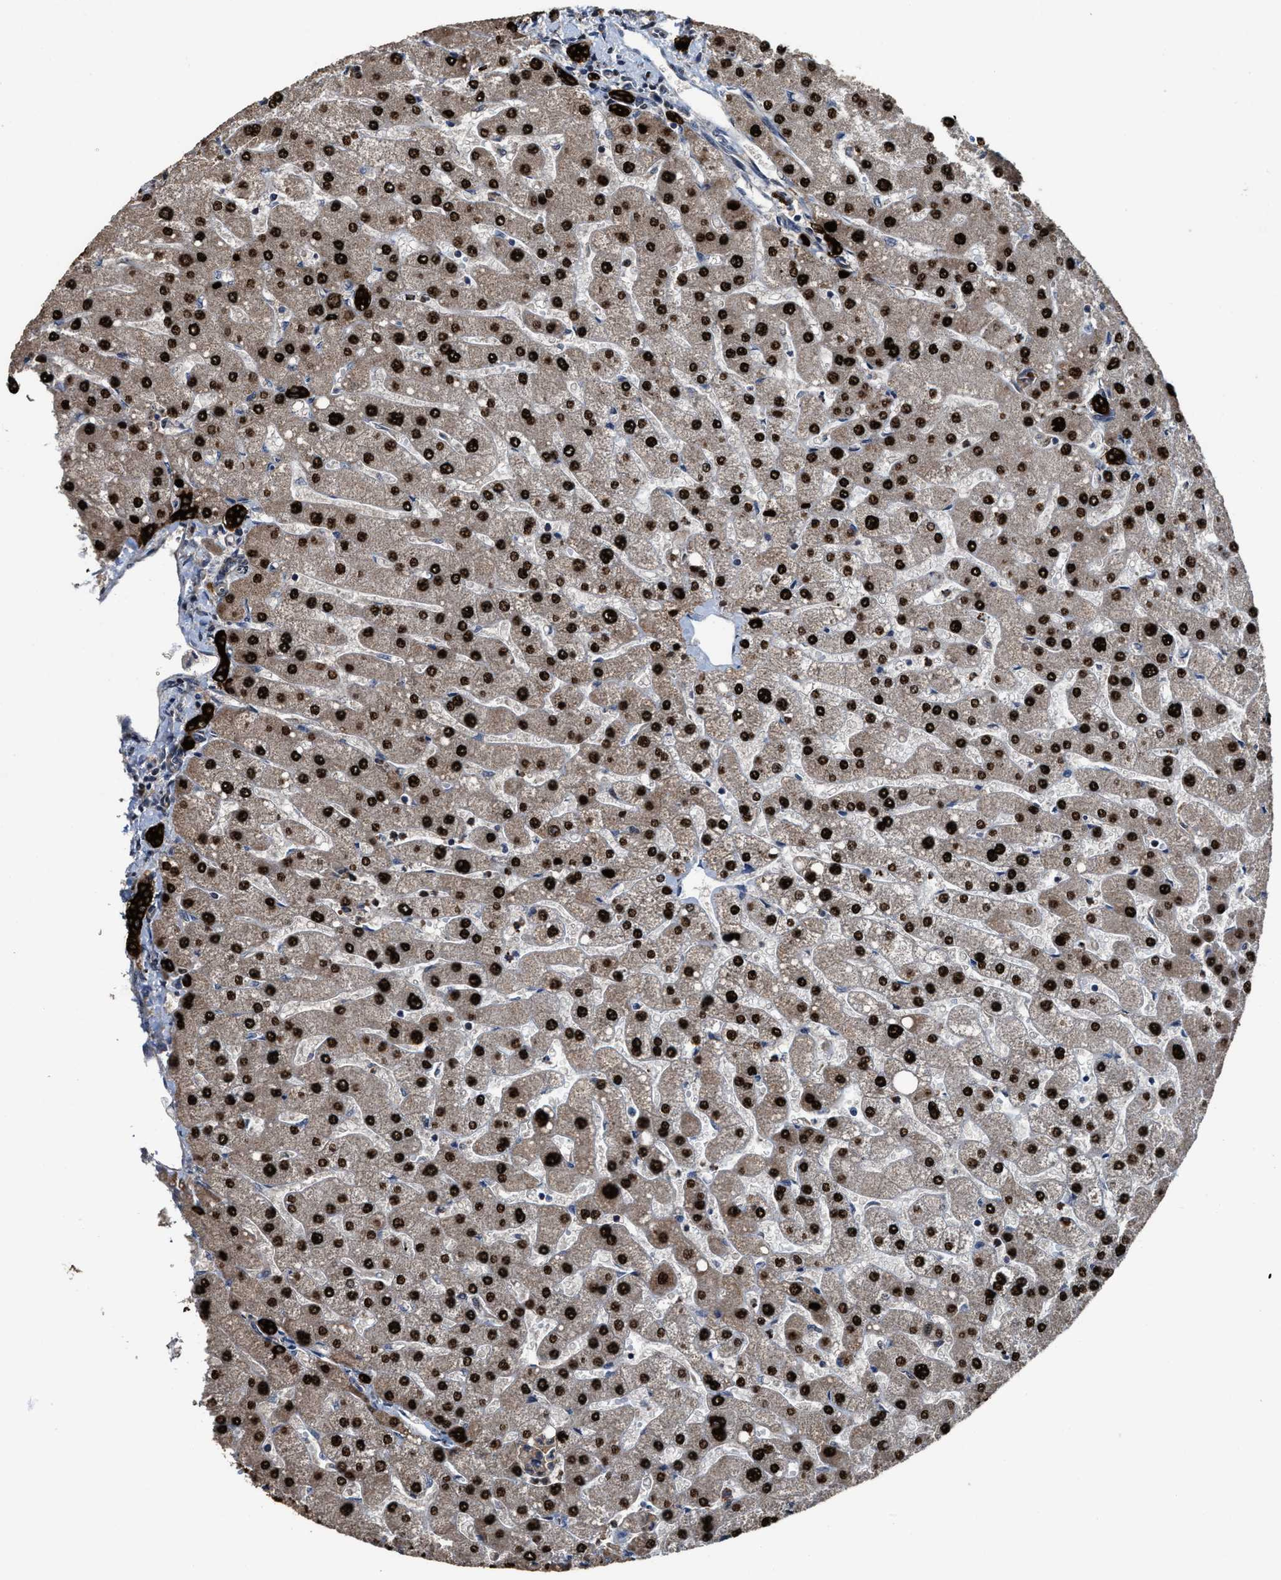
{"staining": {"intensity": "strong", "quantity": ">75%", "location": "cytoplasmic/membranous"}, "tissue": "liver", "cell_type": "Cholangiocytes", "image_type": "normal", "snomed": [{"axis": "morphology", "description": "Normal tissue, NOS"}, {"axis": "topography", "description": "Liver"}], "caption": "Liver stained for a protein (brown) displays strong cytoplasmic/membranous positive positivity in about >75% of cholangiocytes.", "gene": "ZNF20", "patient": {"sex": "male", "age": 55}}